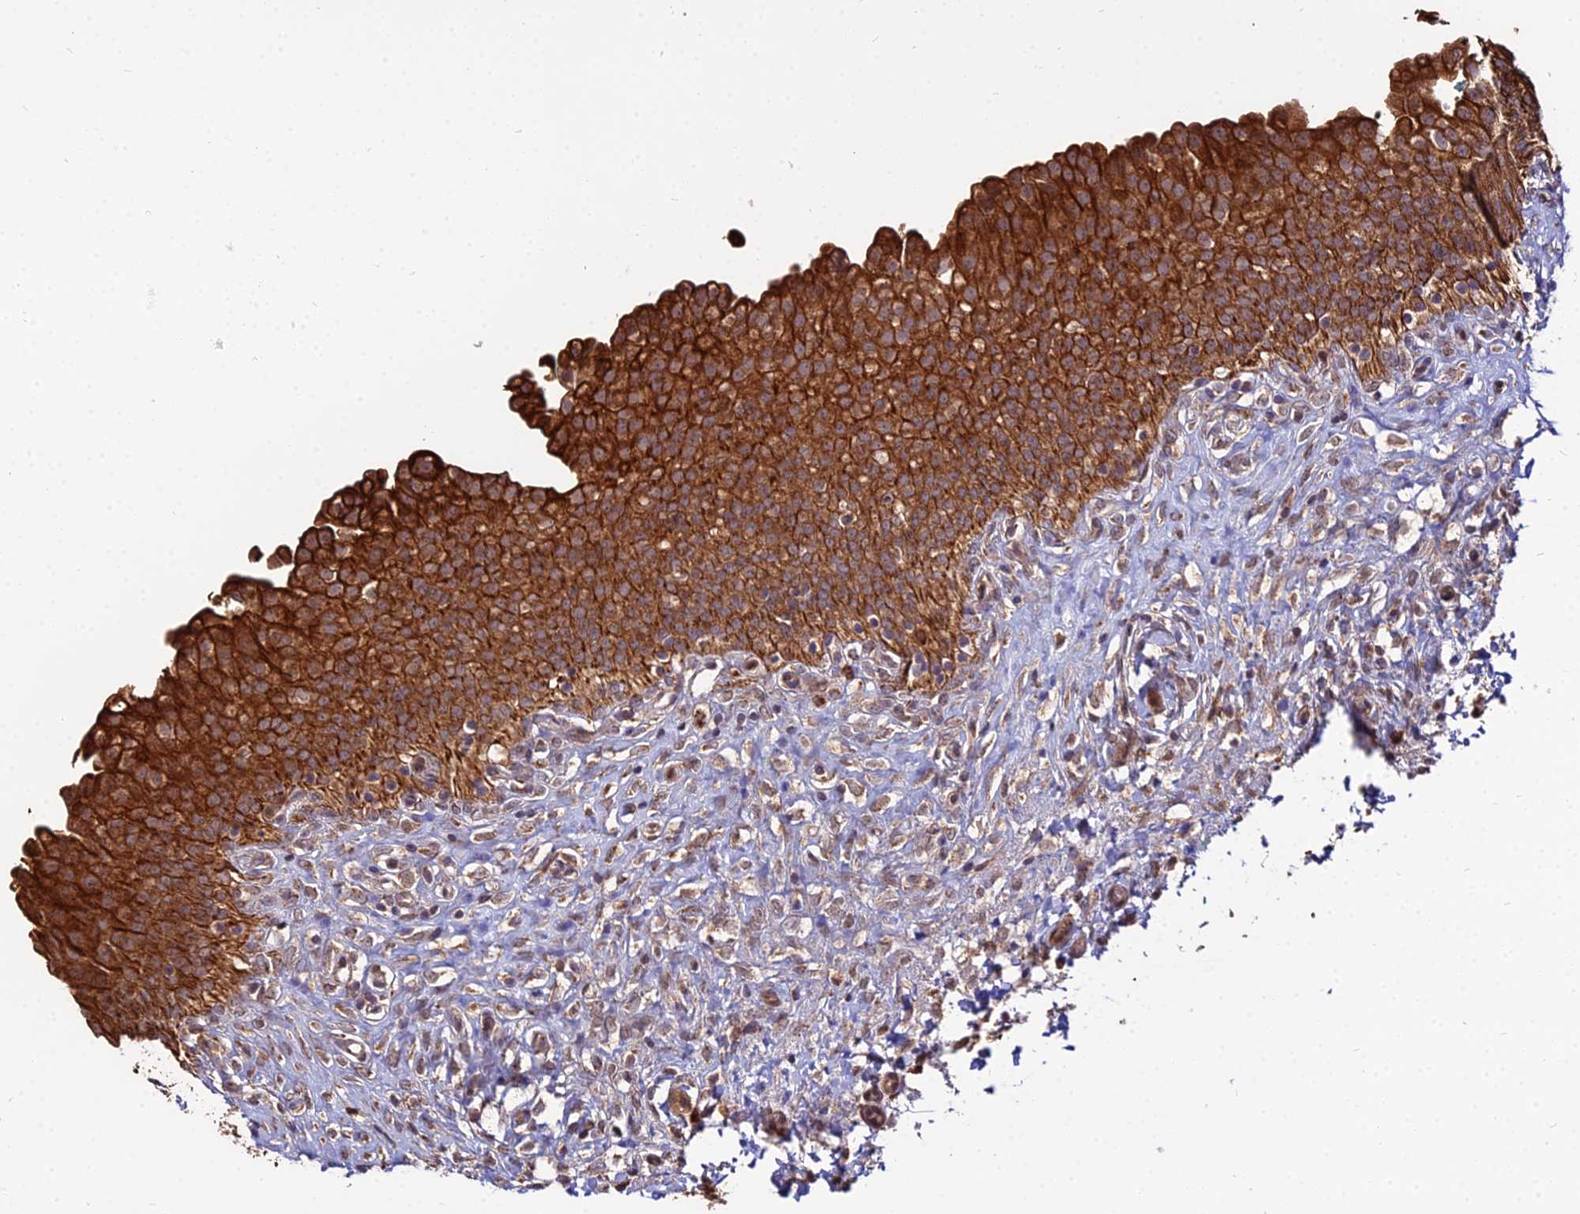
{"staining": {"intensity": "strong", "quantity": ">75%", "location": "cytoplasmic/membranous"}, "tissue": "urinary bladder", "cell_type": "Urothelial cells", "image_type": "normal", "snomed": [{"axis": "morphology", "description": "Urothelial carcinoma, High grade"}, {"axis": "topography", "description": "Urinary bladder"}], "caption": "Strong cytoplasmic/membranous staining for a protein is identified in approximately >75% of urothelial cells of normal urinary bladder using immunohistochemistry.", "gene": "ENSG00000258465", "patient": {"sex": "male", "age": 46}}